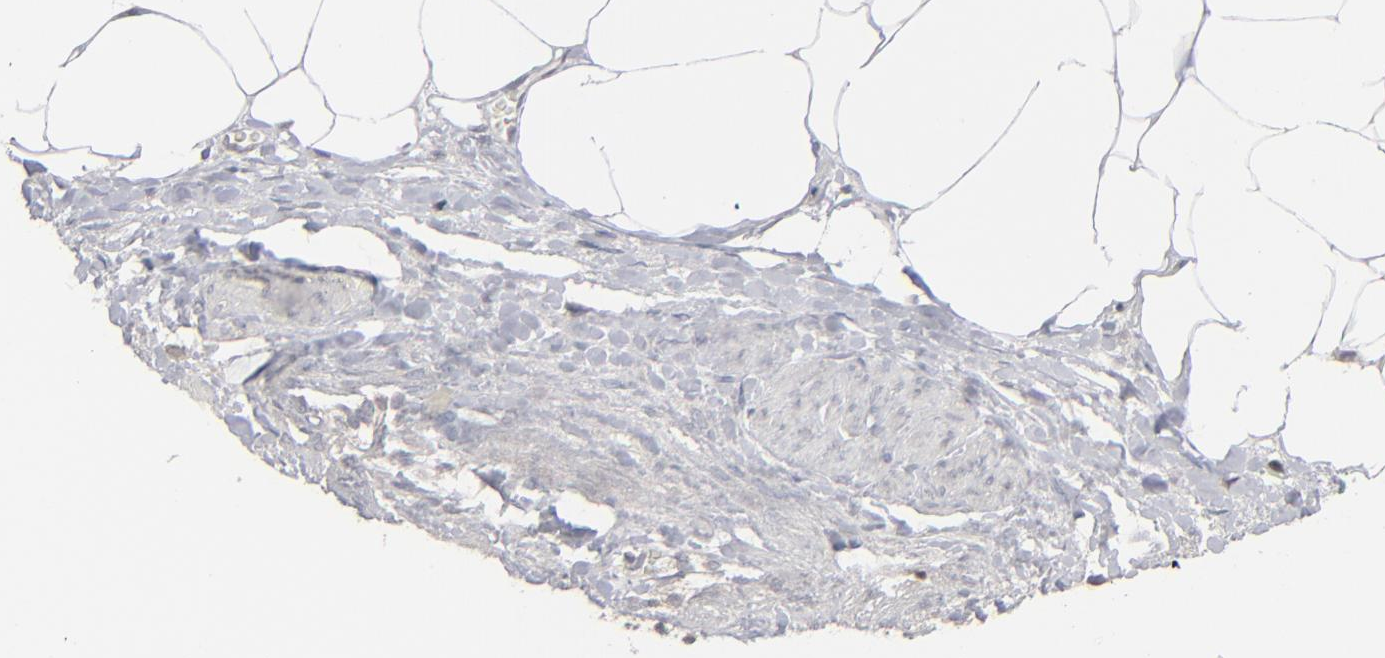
{"staining": {"intensity": "weak", "quantity": "25%-75%", "location": "cytoplasmic/membranous"}, "tissue": "adrenal gland", "cell_type": "Glandular cells", "image_type": "normal", "snomed": [{"axis": "morphology", "description": "Normal tissue, NOS"}, {"axis": "topography", "description": "Adrenal gland"}], "caption": "An image of human adrenal gland stained for a protein demonstrates weak cytoplasmic/membranous brown staining in glandular cells. The staining is performed using DAB brown chromogen to label protein expression. The nuclei are counter-stained blue using hematoxylin.", "gene": "STAT4", "patient": {"sex": "male", "age": 35}}